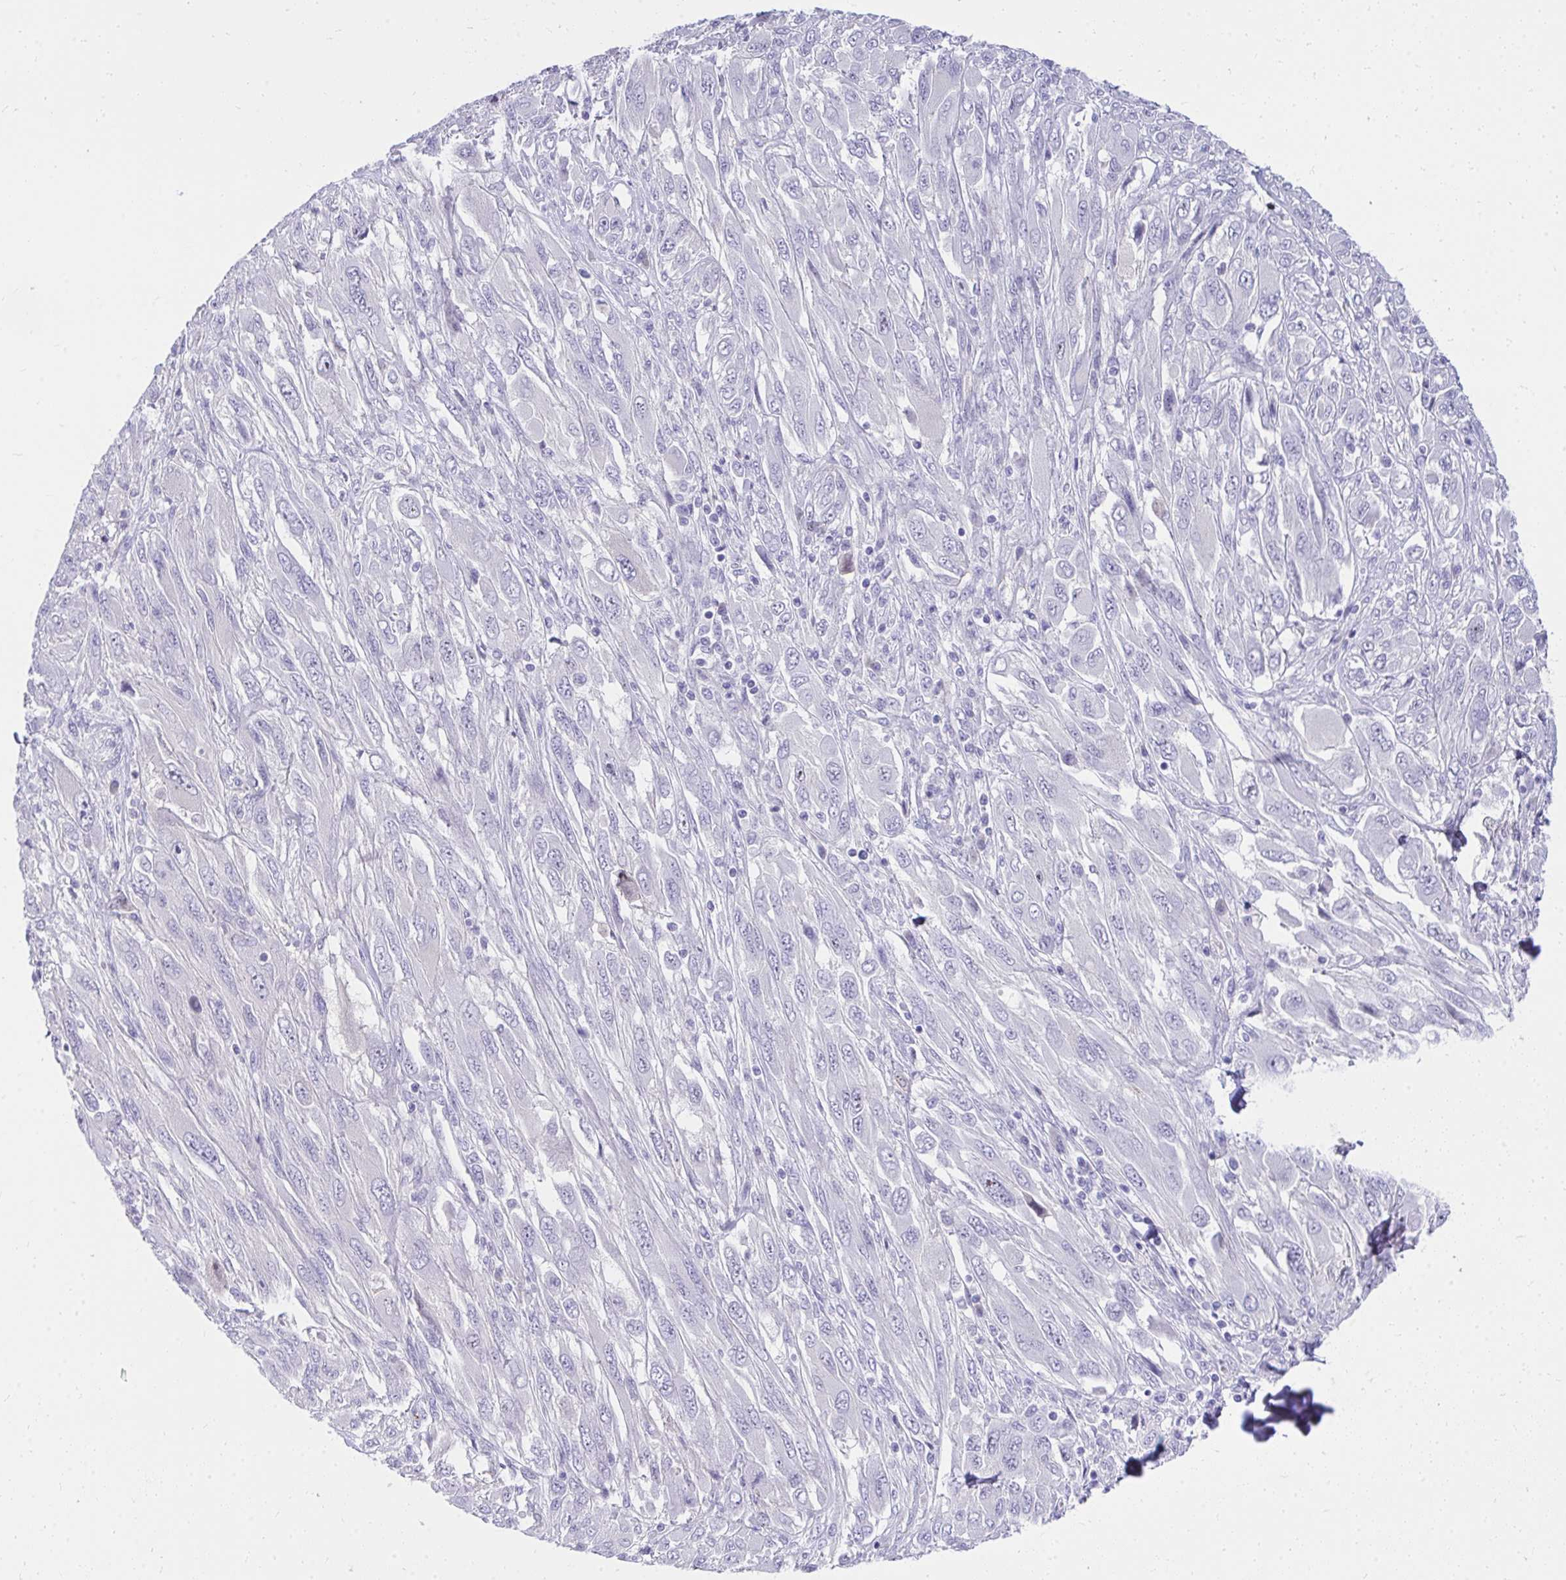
{"staining": {"intensity": "negative", "quantity": "none", "location": "none"}, "tissue": "melanoma", "cell_type": "Tumor cells", "image_type": "cancer", "snomed": [{"axis": "morphology", "description": "Malignant melanoma, NOS"}, {"axis": "topography", "description": "Skin"}], "caption": "A micrograph of human melanoma is negative for staining in tumor cells.", "gene": "LRRC36", "patient": {"sex": "female", "age": 91}}